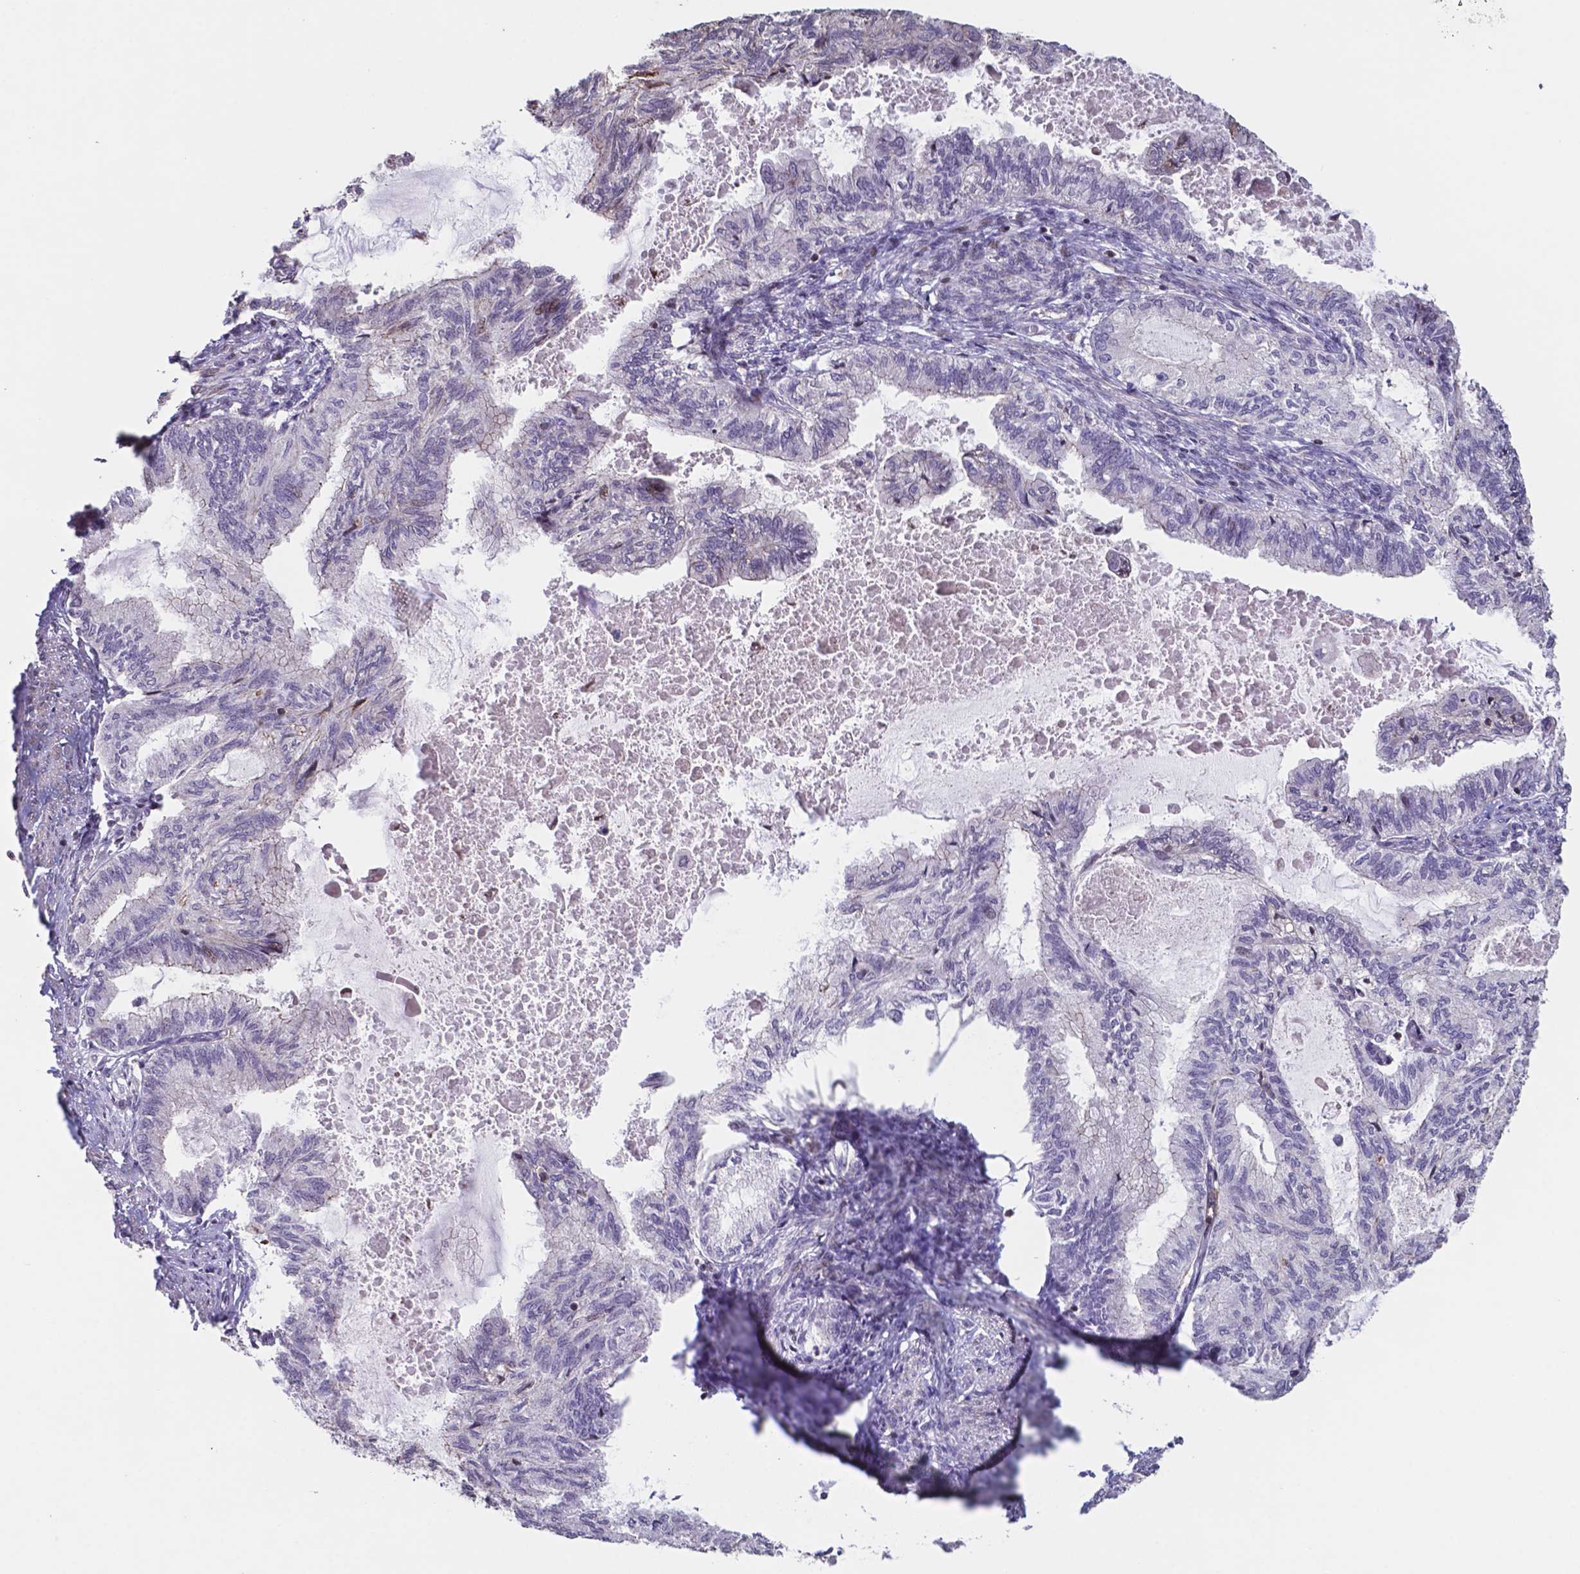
{"staining": {"intensity": "negative", "quantity": "none", "location": "none"}, "tissue": "endometrial cancer", "cell_type": "Tumor cells", "image_type": "cancer", "snomed": [{"axis": "morphology", "description": "Adenocarcinoma, NOS"}, {"axis": "topography", "description": "Endometrium"}], "caption": "A micrograph of endometrial adenocarcinoma stained for a protein demonstrates no brown staining in tumor cells.", "gene": "MLC1", "patient": {"sex": "female", "age": 86}}